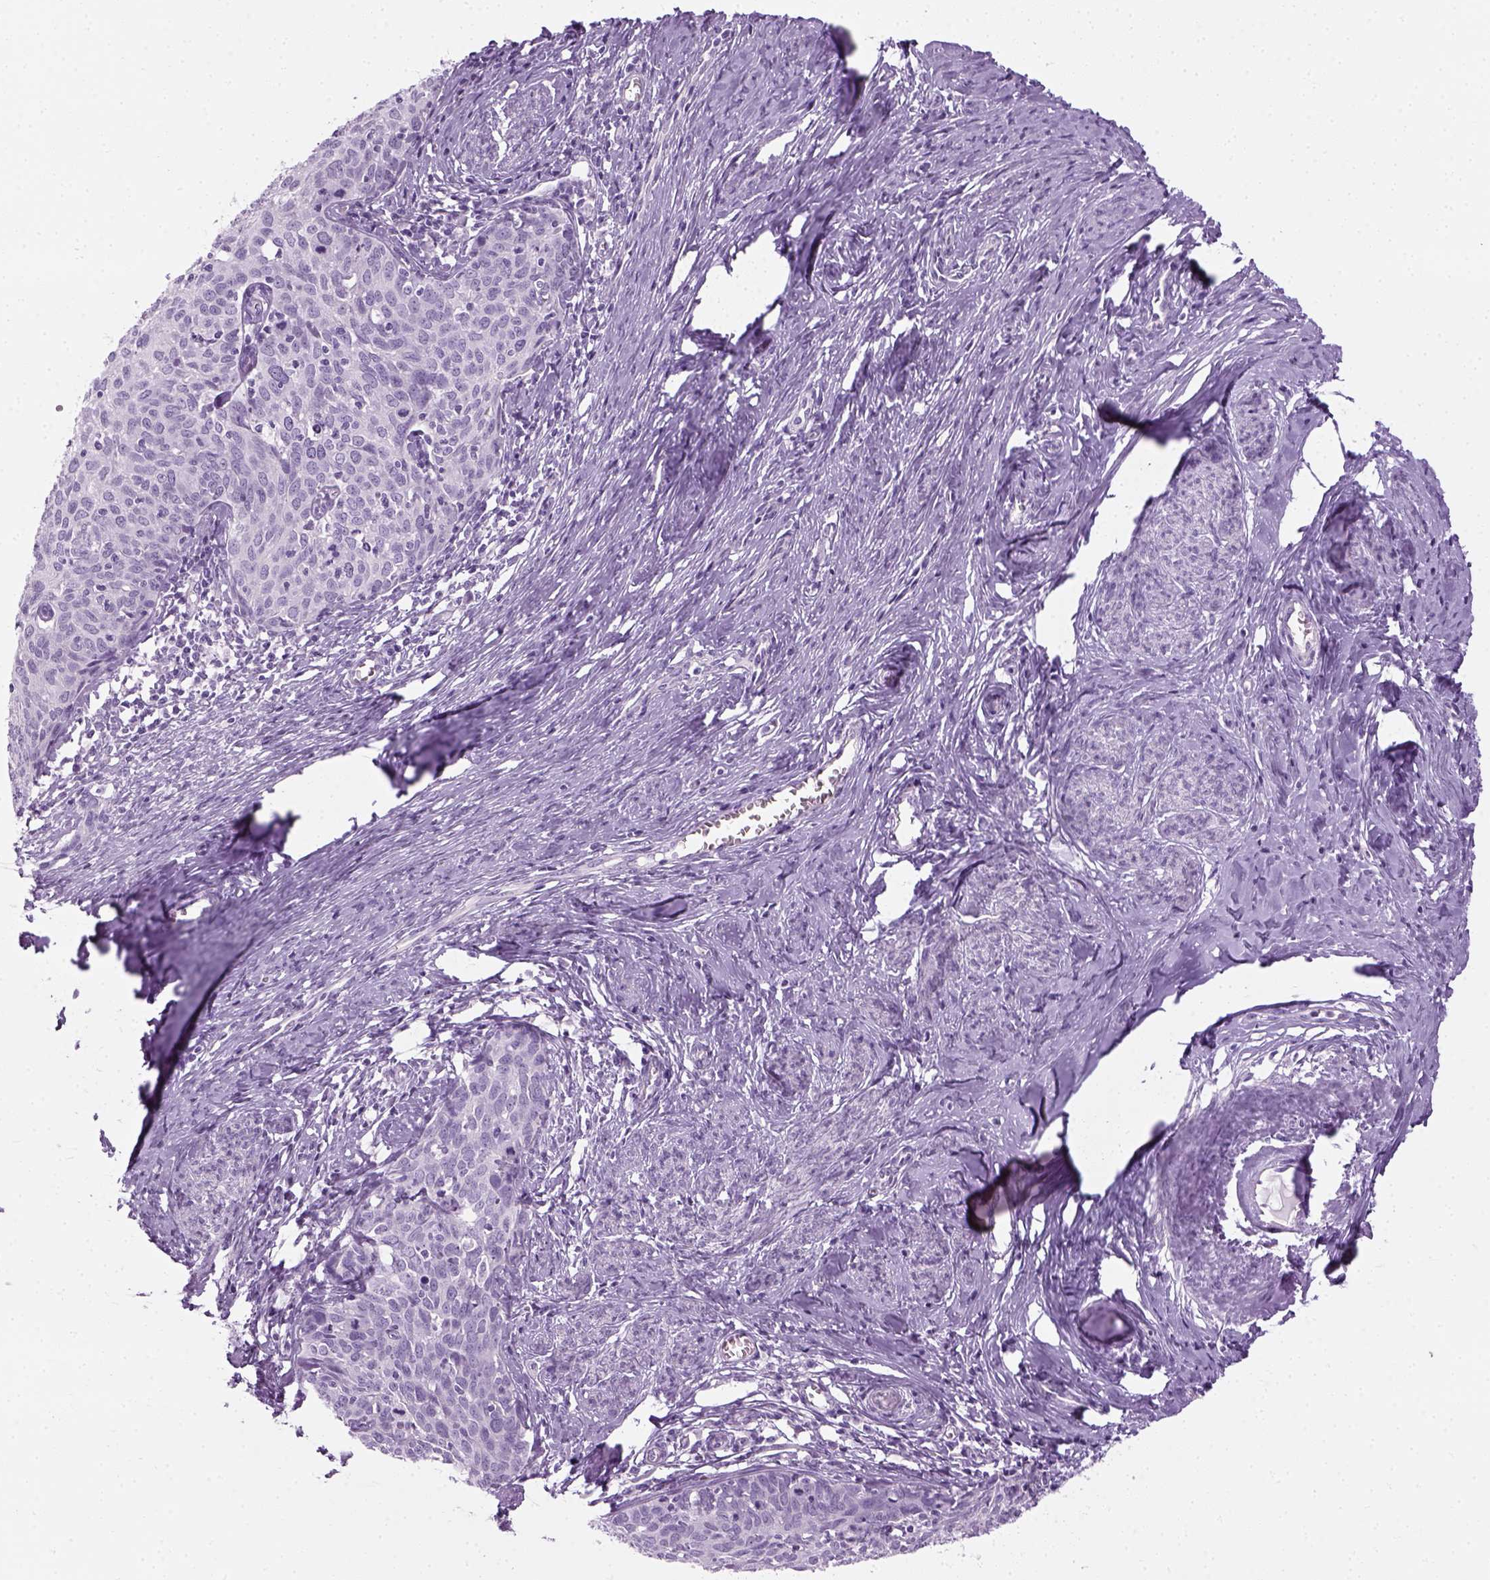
{"staining": {"intensity": "negative", "quantity": "none", "location": "none"}, "tissue": "cervical cancer", "cell_type": "Tumor cells", "image_type": "cancer", "snomed": [{"axis": "morphology", "description": "Squamous cell carcinoma, NOS"}, {"axis": "topography", "description": "Cervix"}], "caption": "Immunohistochemistry (IHC) of human squamous cell carcinoma (cervical) displays no expression in tumor cells.", "gene": "CIBAR2", "patient": {"sex": "female", "age": 62}}